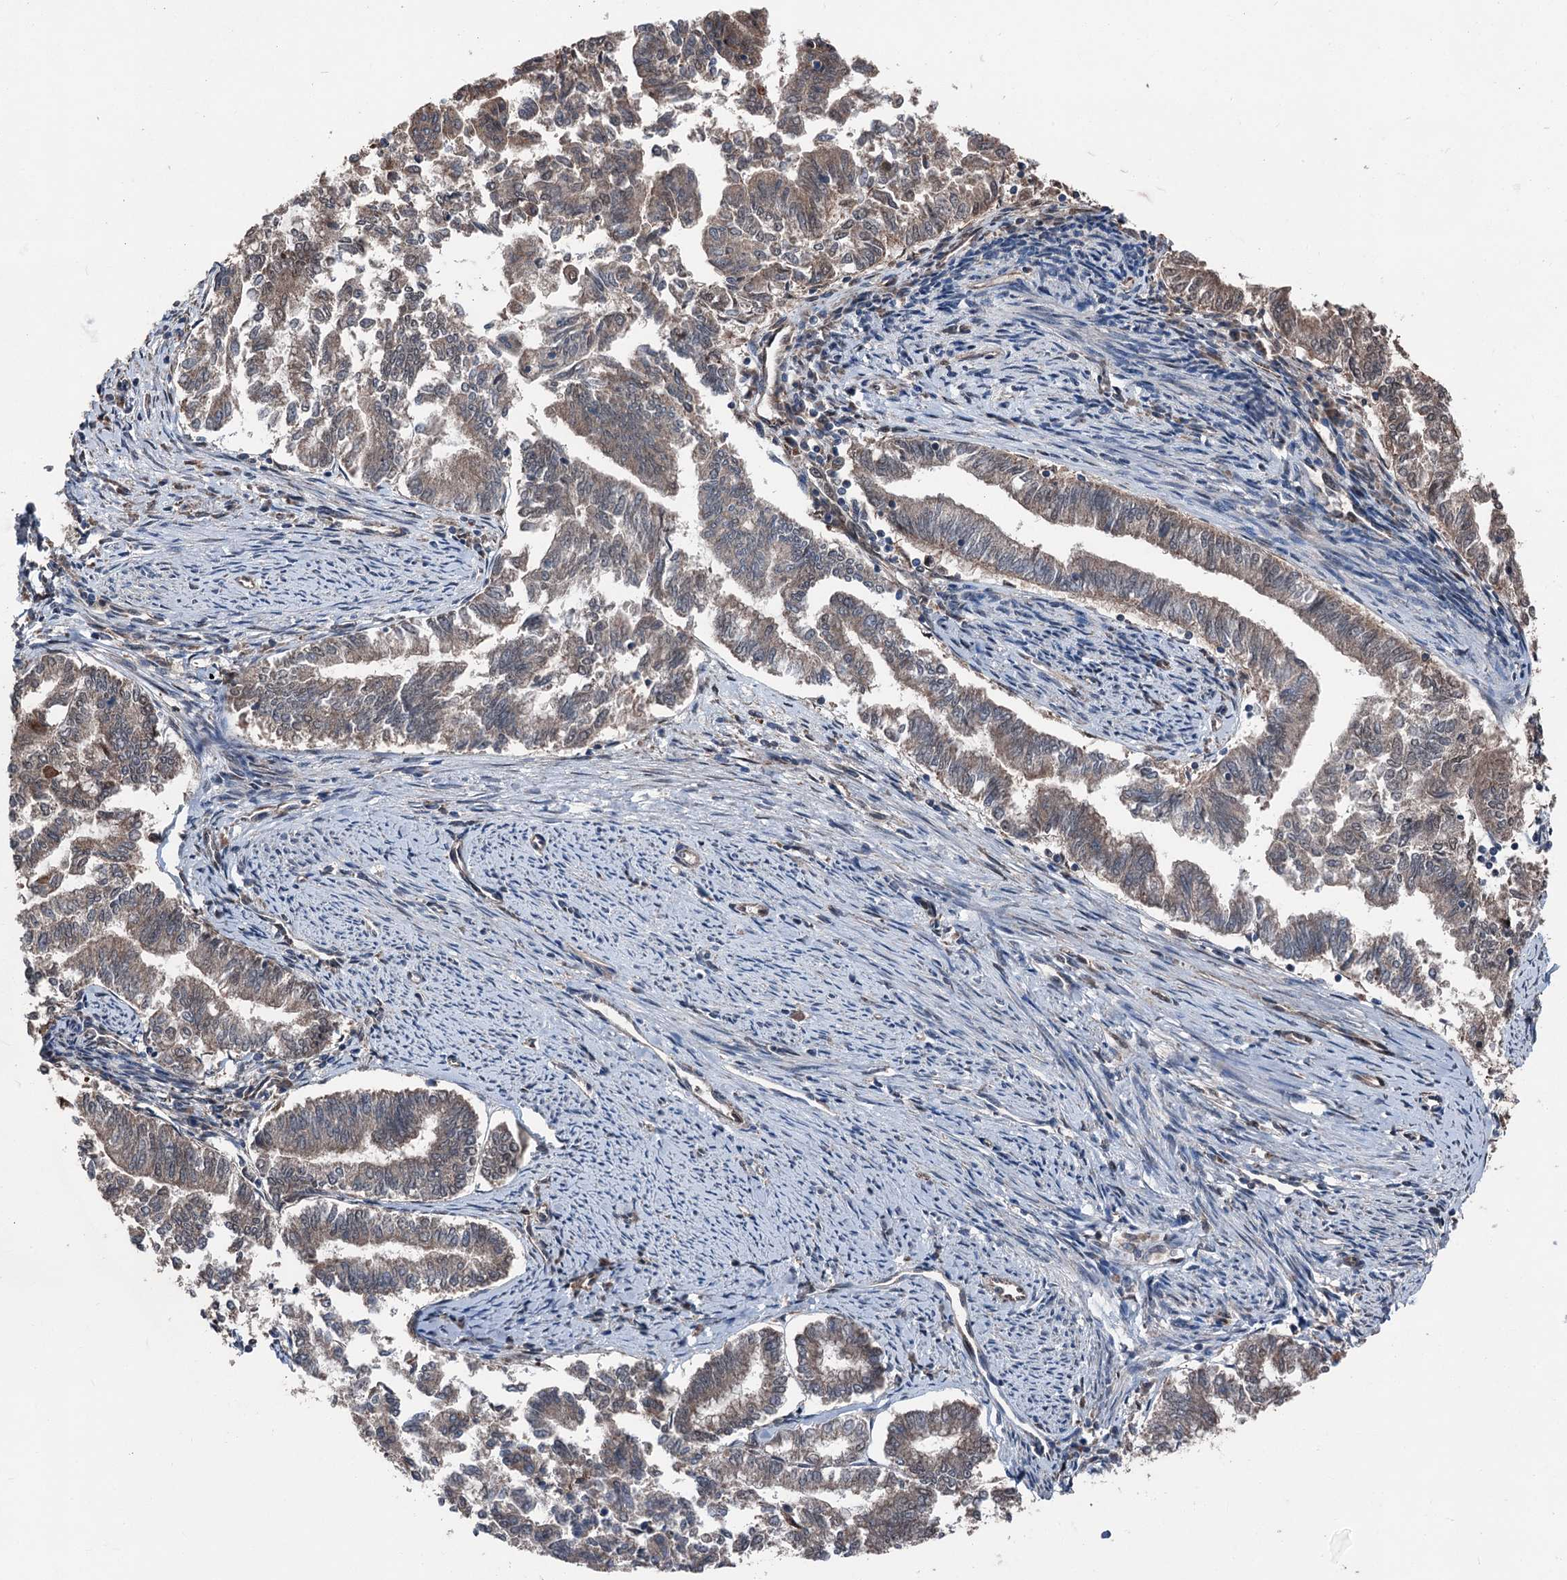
{"staining": {"intensity": "moderate", "quantity": ">75%", "location": "cytoplasmic/membranous"}, "tissue": "endometrial cancer", "cell_type": "Tumor cells", "image_type": "cancer", "snomed": [{"axis": "morphology", "description": "Adenocarcinoma, NOS"}, {"axis": "topography", "description": "Endometrium"}], "caption": "Endometrial adenocarcinoma tissue shows moderate cytoplasmic/membranous positivity in about >75% of tumor cells", "gene": "PSMD13", "patient": {"sex": "female", "age": 79}}